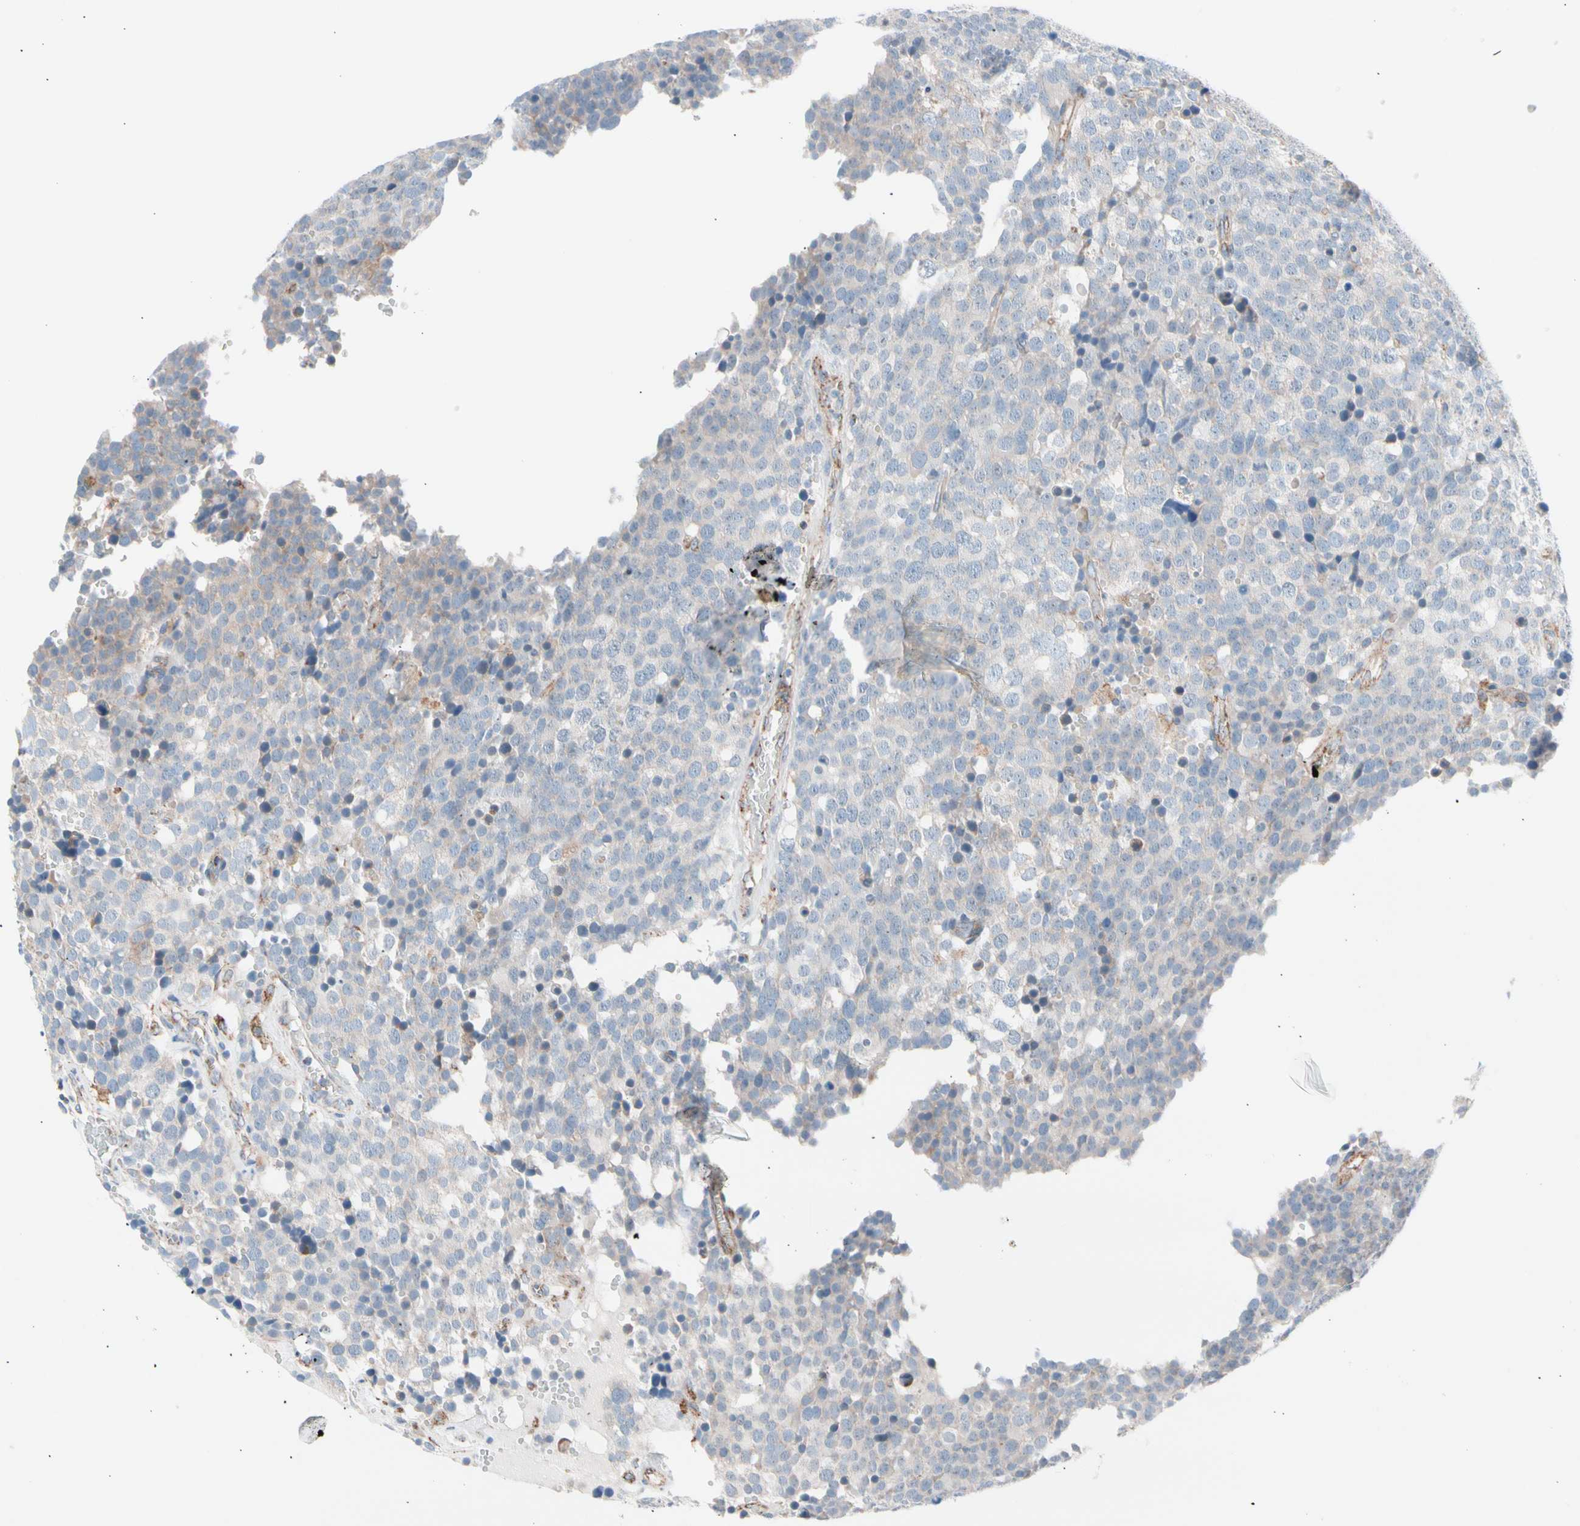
{"staining": {"intensity": "weak", "quantity": "<25%", "location": "cytoplasmic/membranous"}, "tissue": "testis cancer", "cell_type": "Tumor cells", "image_type": "cancer", "snomed": [{"axis": "morphology", "description": "Seminoma, NOS"}, {"axis": "topography", "description": "Testis"}], "caption": "A micrograph of testis cancer stained for a protein exhibits no brown staining in tumor cells.", "gene": "HK1", "patient": {"sex": "male", "age": 71}}